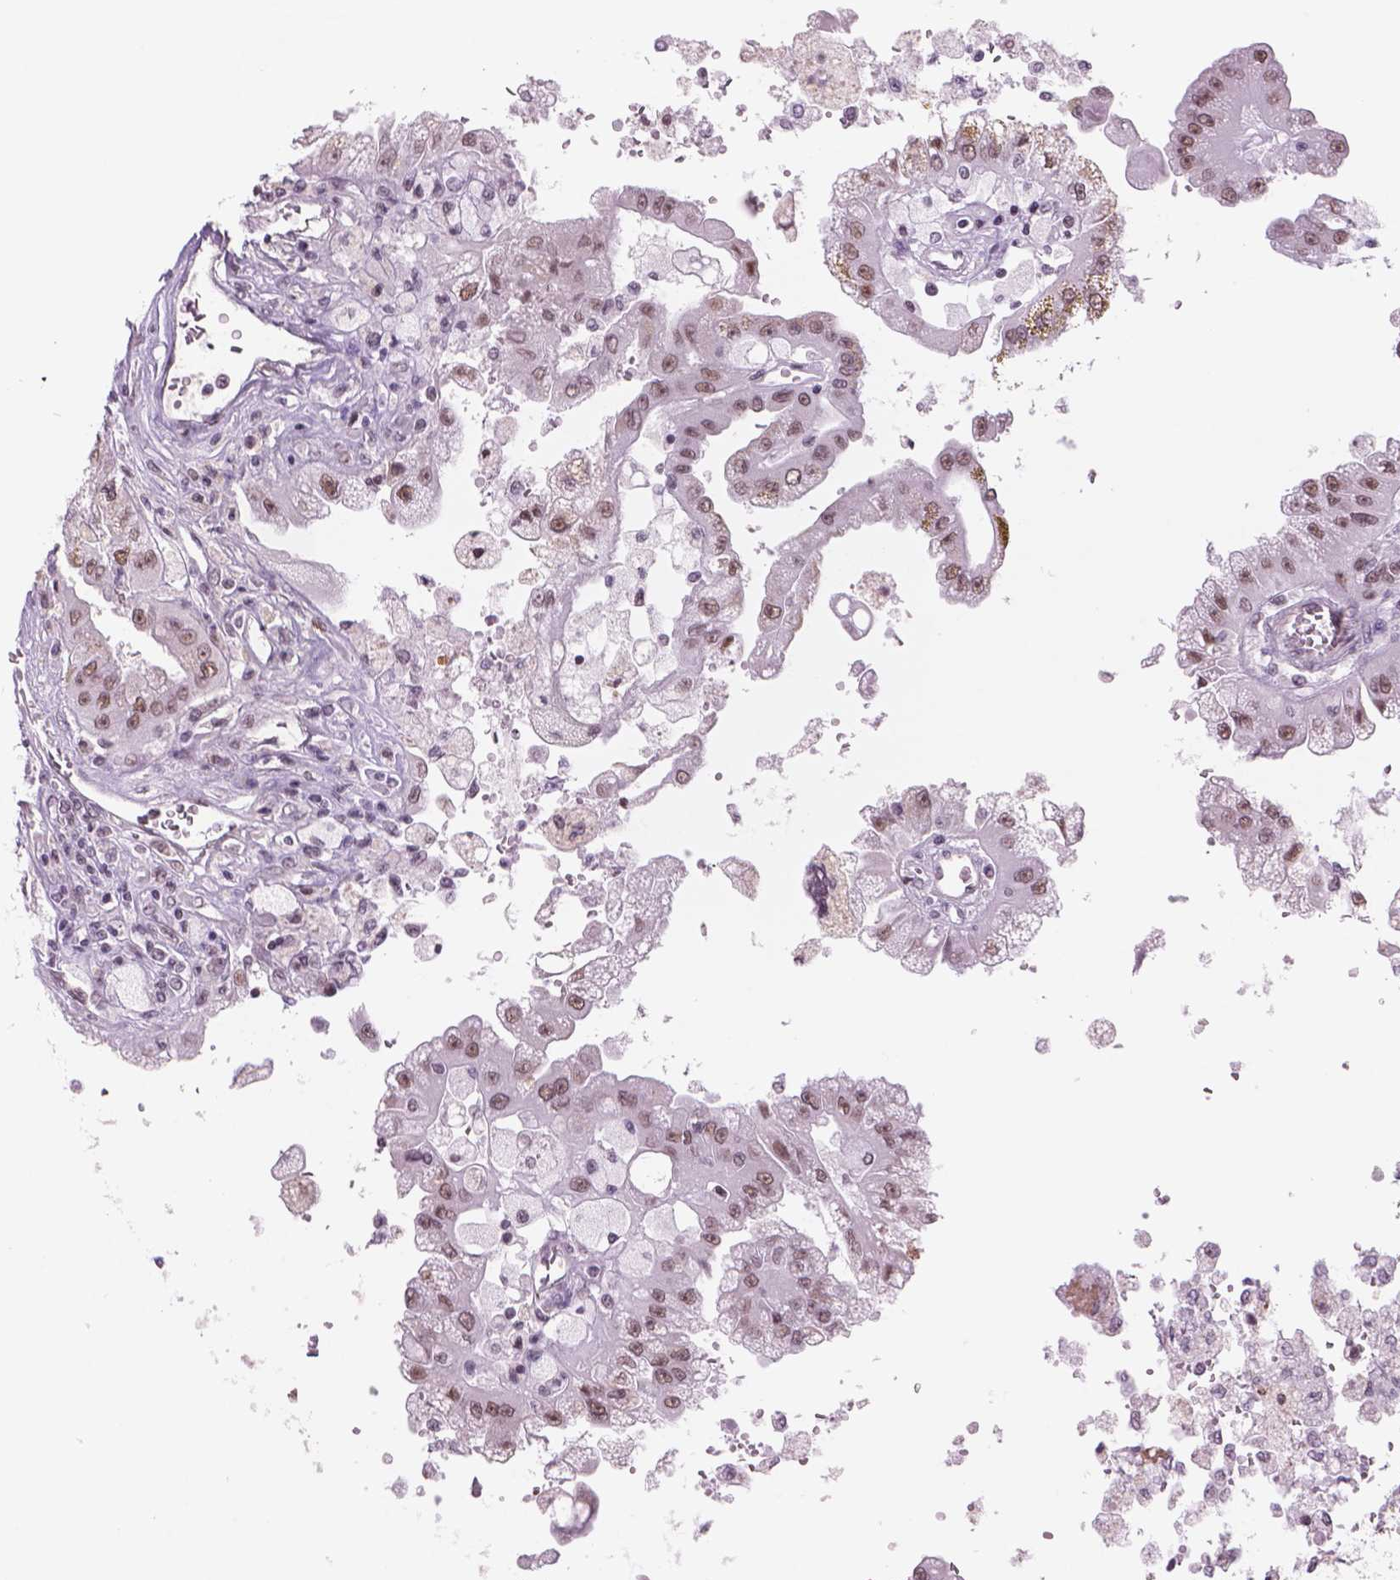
{"staining": {"intensity": "moderate", "quantity": ">75%", "location": "nuclear"}, "tissue": "renal cancer", "cell_type": "Tumor cells", "image_type": "cancer", "snomed": [{"axis": "morphology", "description": "Adenocarcinoma, NOS"}, {"axis": "topography", "description": "Kidney"}], "caption": "Renal cancer (adenocarcinoma) stained for a protein (brown) reveals moderate nuclear positive staining in about >75% of tumor cells.", "gene": "POLR3D", "patient": {"sex": "male", "age": 58}}